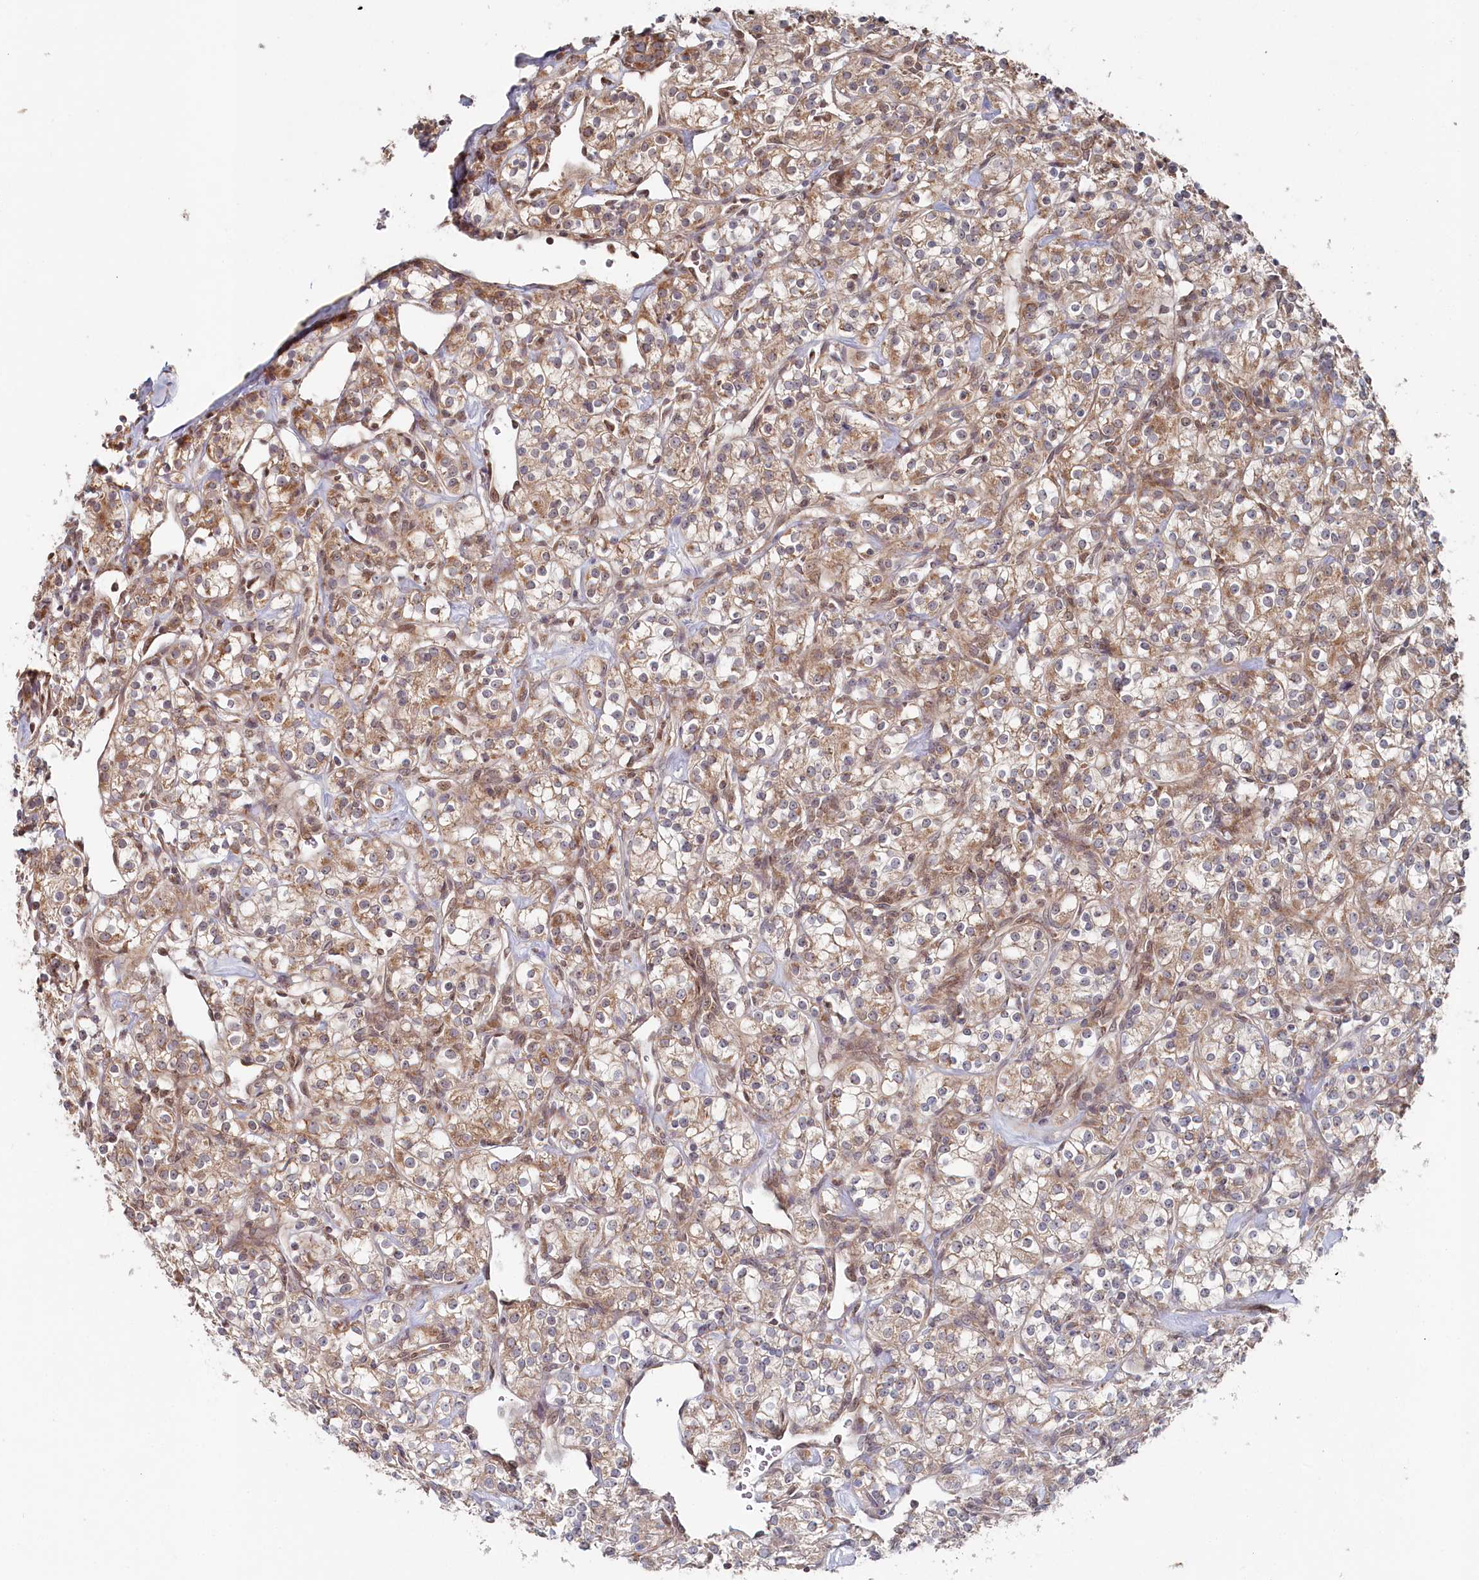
{"staining": {"intensity": "weak", "quantity": ">75%", "location": "cytoplasmic/membranous"}, "tissue": "renal cancer", "cell_type": "Tumor cells", "image_type": "cancer", "snomed": [{"axis": "morphology", "description": "Adenocarcinoma, NOS"}, {"axis": "topography", "description": "Kidney"}], "caption": "Protein expression analysis of human adenocarcinoma (renal) reveals weak cytoplasmic/membranous positivity in about >75% of tumor cells.", "gene": "WAPL", "patient": {"sex": "male", "age": 77}}